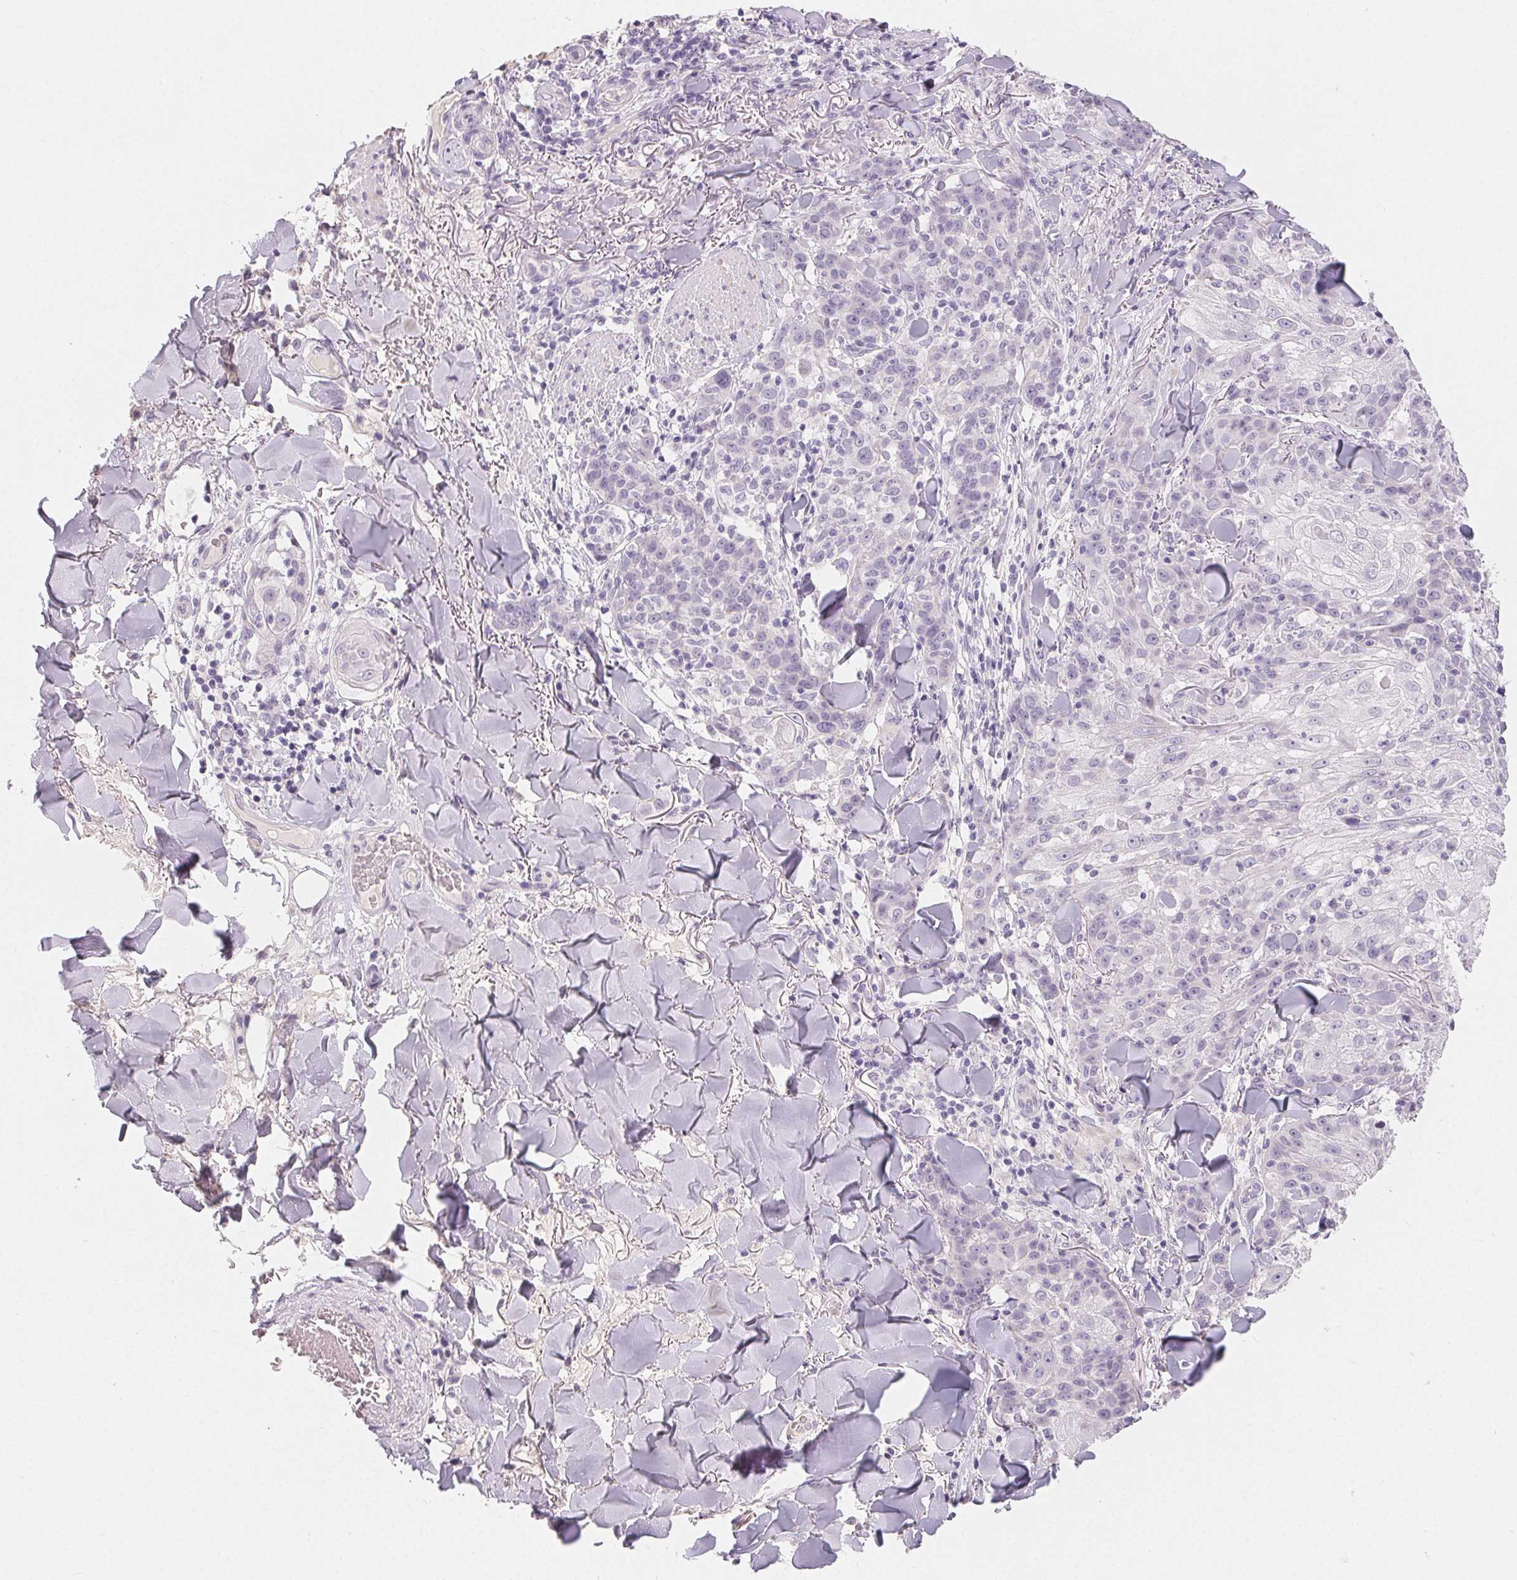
{"staining": {"intensity": "negative", "quantity": "none", "location": "none"}, "tissue": "skin cancer", "cell_type": "Tumor cells", "image_type": "cancer", "snomed": [{"axis": "morphology", "description": "Normal tissue, NOS"}, {"axis": "morphology", "description": "Squamous cell carcinoma, NOS"}, {"axis": "topography", "description": "Skin"}], "caption": "This is a image of IHC staining of squamous cell carcinoma (skin), which shows no expression in tumor cells. The staining was performed using DAB (3,3'-diaminobenzidine) to visualize the protein expression in brown, while the nuclei were stained in blue with hematoxylin (Magnification: 20x).", "gene": "MIOX", "patient": {"sex": "female", "age": 83}}